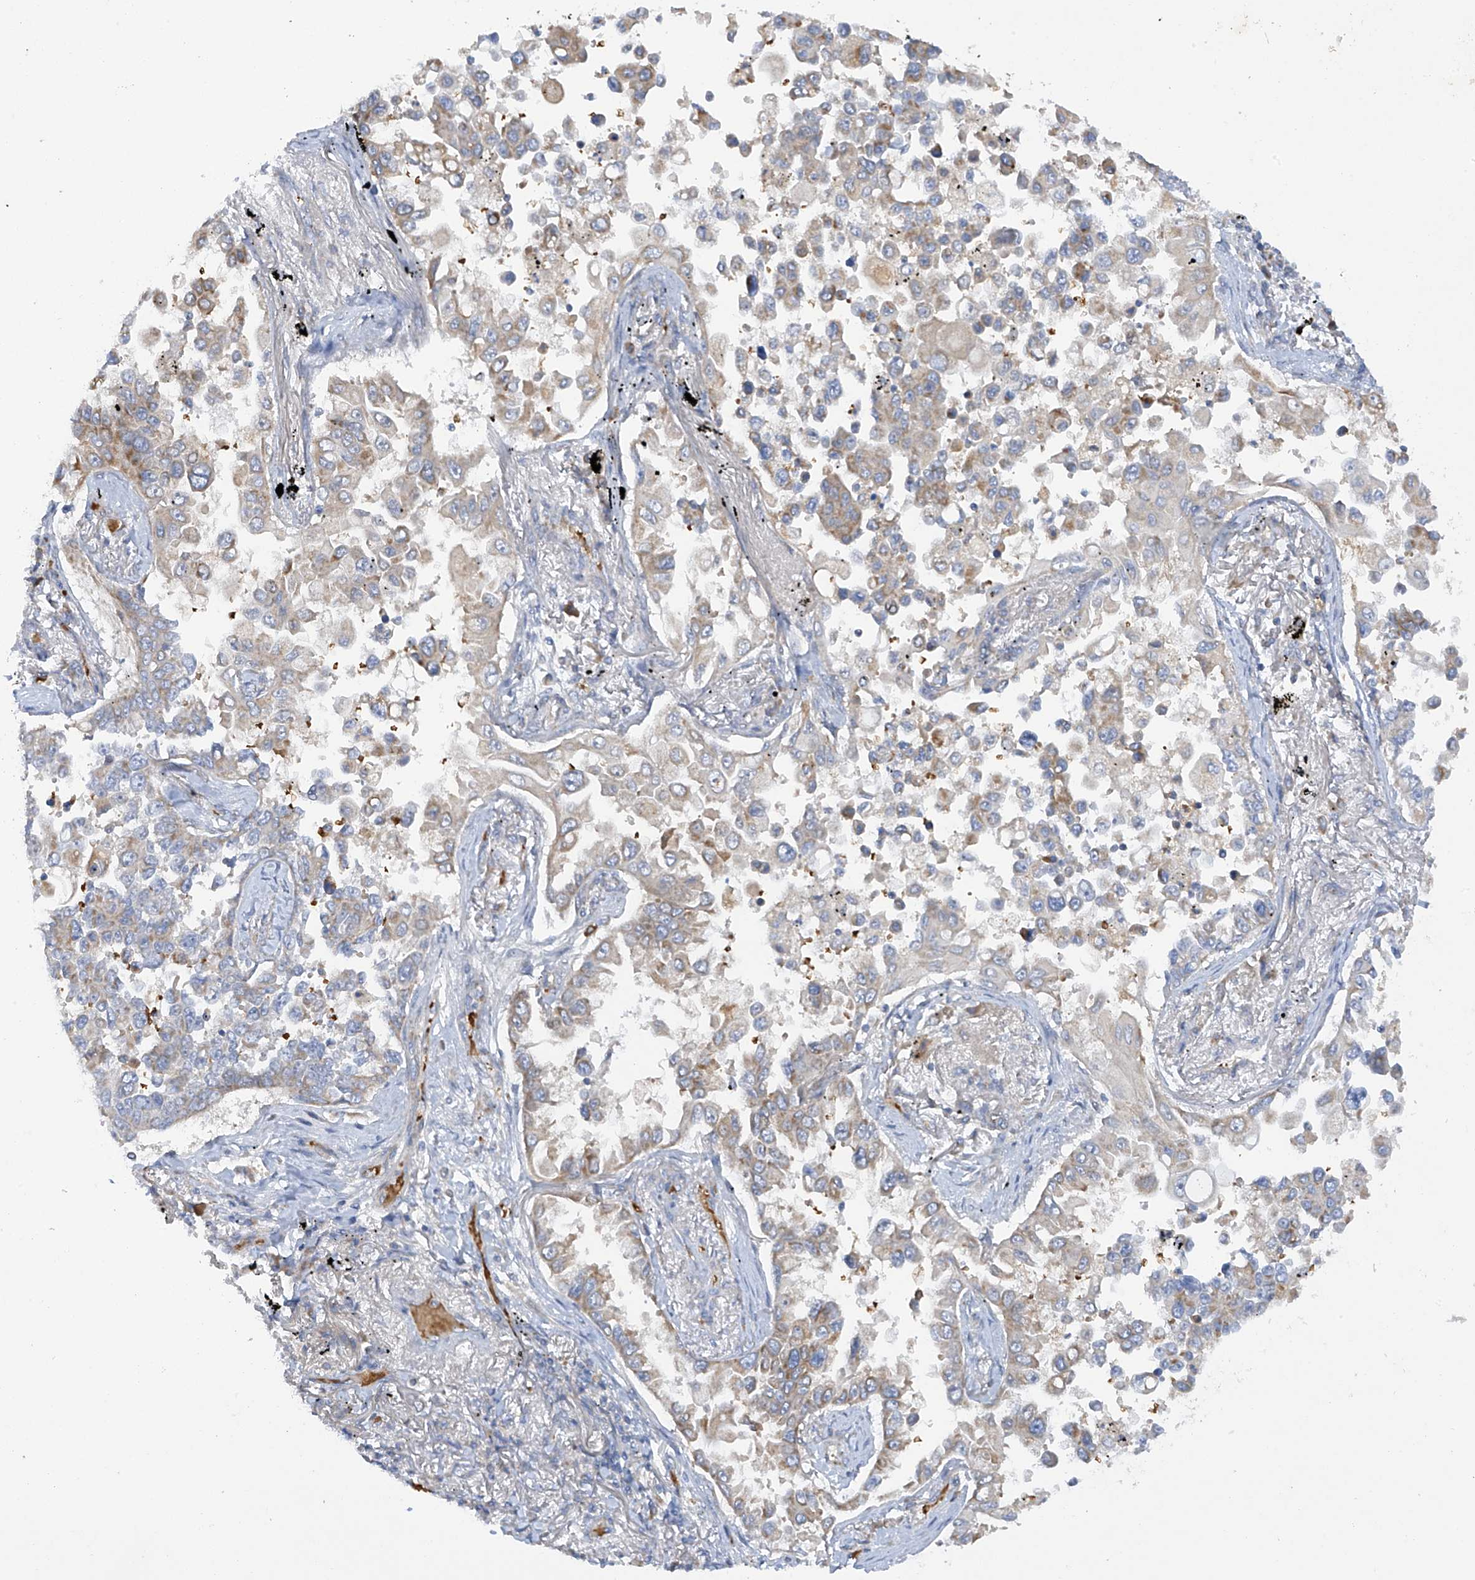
{"staining": {"intensity": "weak", "quantity": "25%-75%", "location": "cytoplasmic/membranous"}, "tissue": "lung cancer", "cell_type": "Tumor cells", "image_type": "cancer", "snomed": [{"axis": "morphology", "description": "Adenocarcinoma, NOS"}, {"axis": "topography", "description": "Lung"}], "caption": "Protein expression analysis of lung cancer shows weak cytoplasmic/membranous expression in about 25%-75% of tumor cells. (Stains: DAB in brown, nuclei in blue, Microscopy: brightfield microscopy at high magnification).", "gene": "METTL18", "patient": {"sex": "female", "age": 67}}